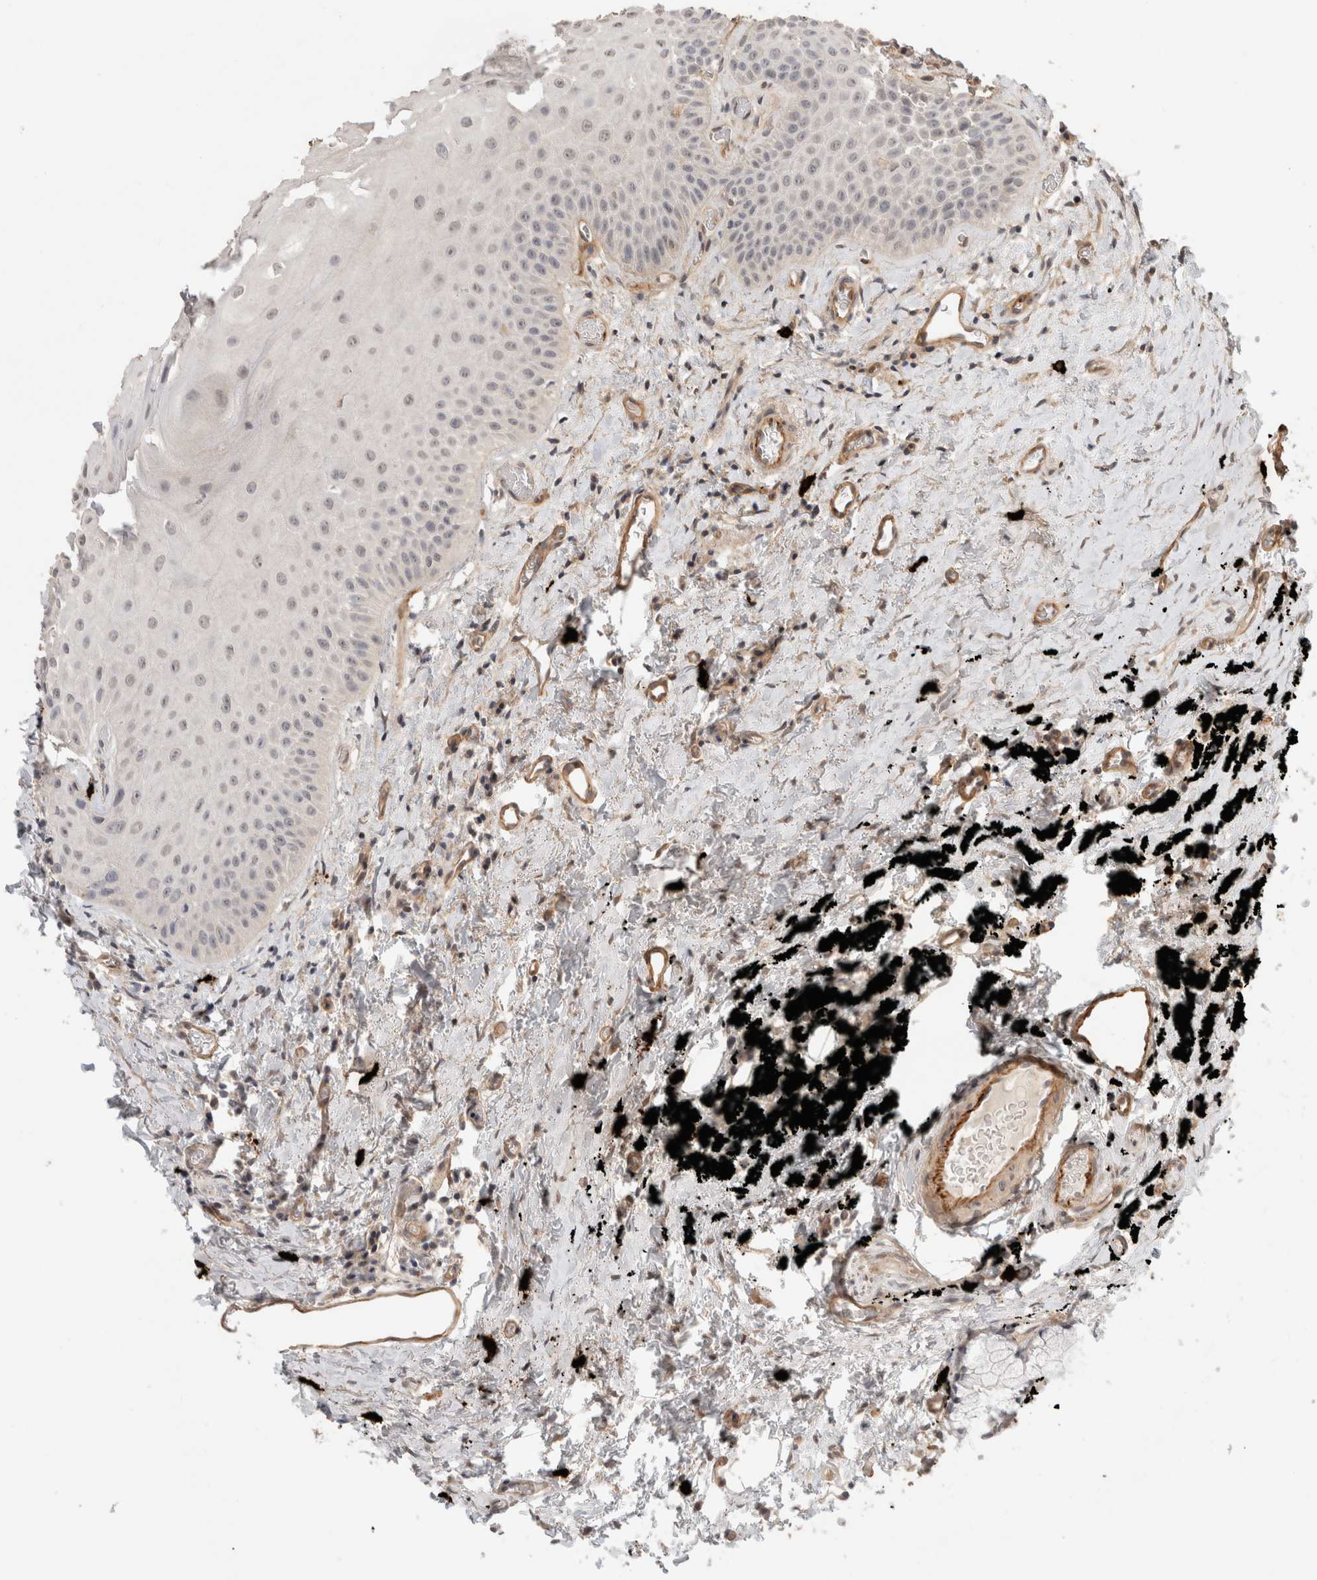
{"staining": {"intensity": "negative", "quantity": "none", "location": "none"}, "tissue": "oral mucosa", "cell_type": "Squamous epithelial cells", "image_type": "normal", "snomed": [{"axis": "morphology", "description": "Normal tissue, NOS"}, {"axis": "topography", "description": "Oral tissue"}], "caption": "IHC of unremarkable oral mucosa shows no positivity in squamous epithelial cells. (DAB immunohistochemistry (IHC), high magnification).", "gene": "HSPG2", "patient": {"sex": "male", "age": 66}}